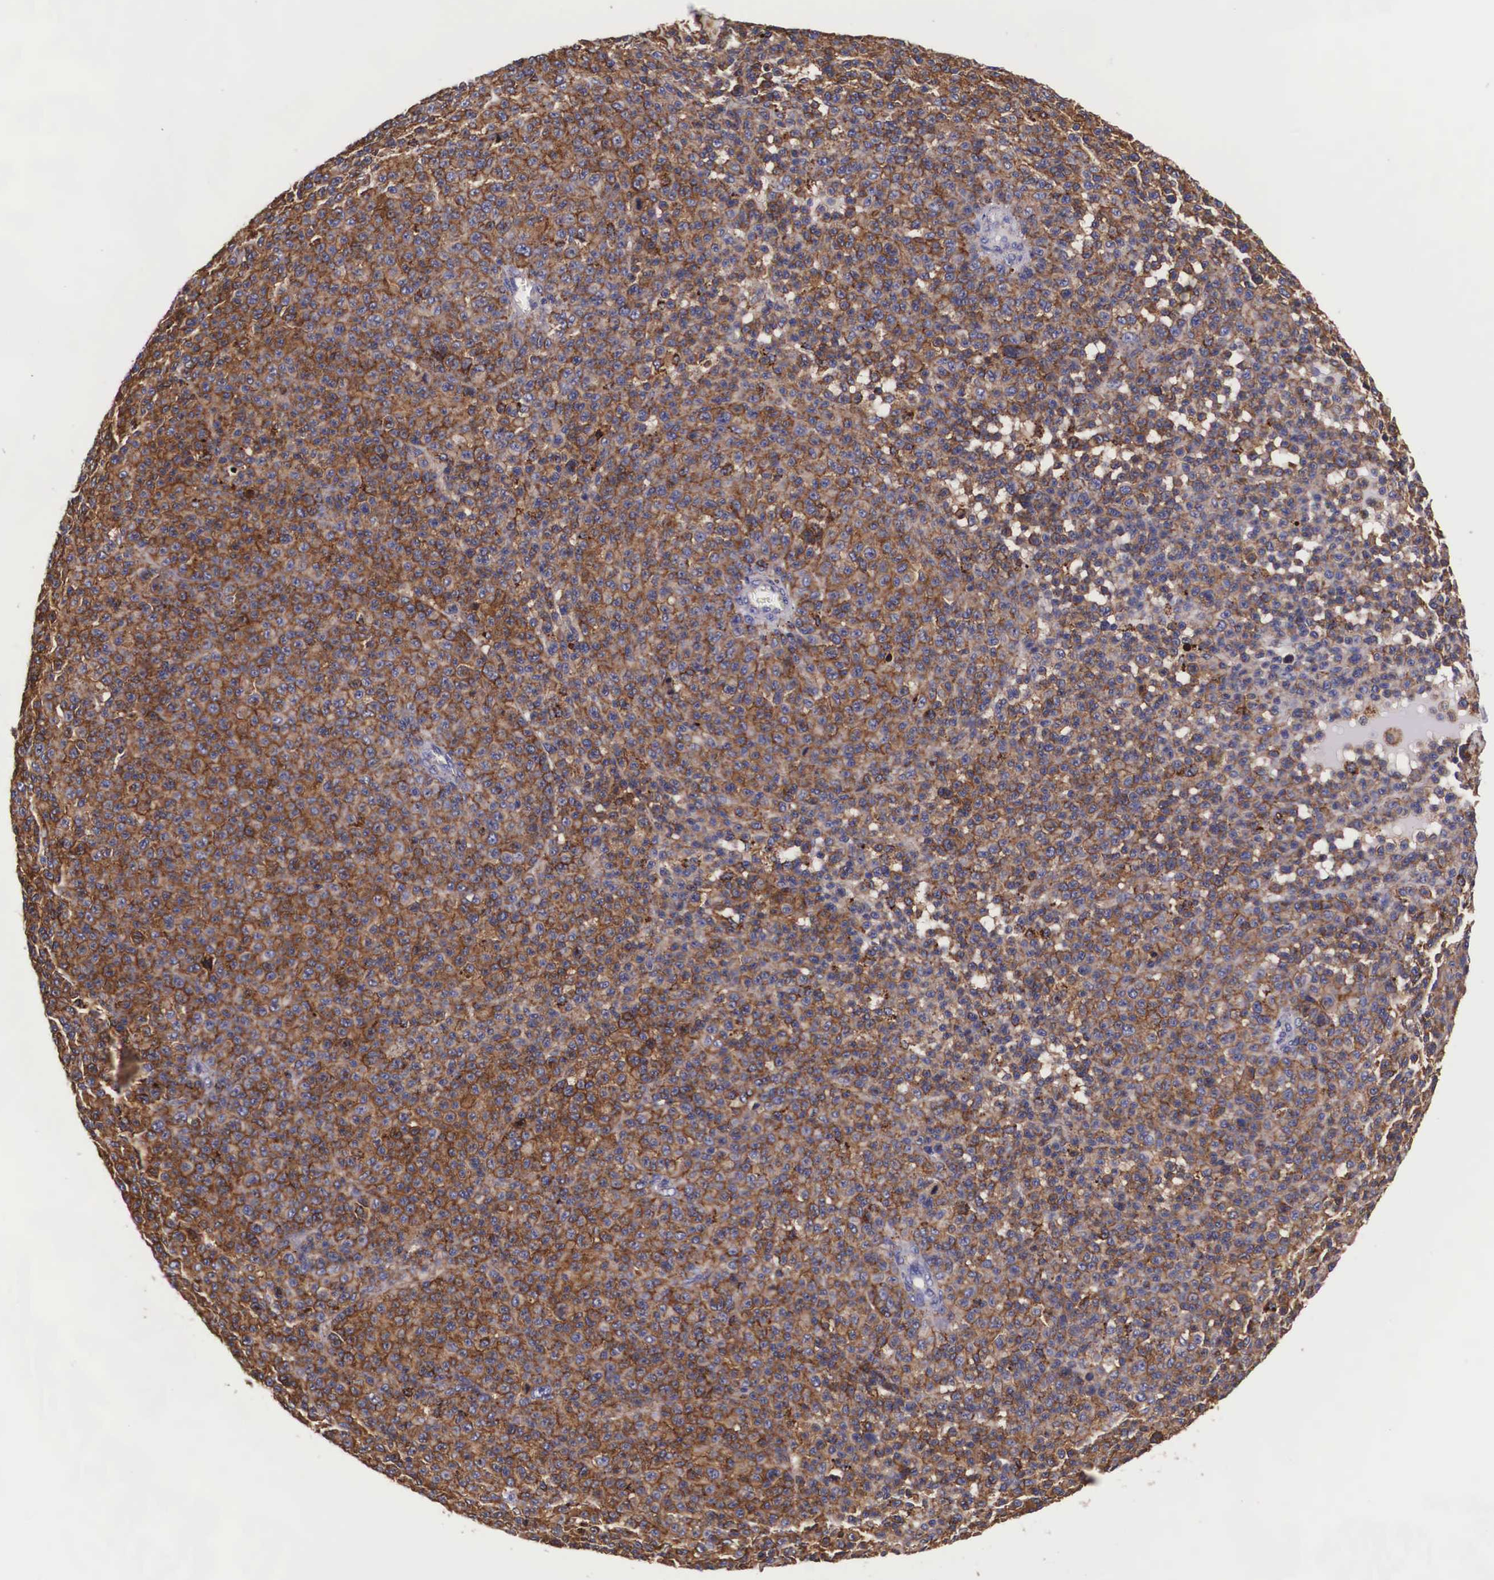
{"staining": {"intensity": "strong", "quantity": ">75%", "location": "cytoplasmic/membranous"}, "tissue": "melanoma", "cell_type": "Tumor cells", "image_type": "cancer", "snomed": [{"axis": "morphology", "description": "Malignant melanoma, Metastatic site"}, {"axis": "topography", "description": "Skin"}], "caption": "Strong cytoplasmic/membranous staining for a protein is appreciated in approximately >75% of tumor cells of malignant melanoma (metastatic site) using immunohistochemistry (IHC).", "gene": "NAGA", "patient": {"sex": "male", "age": 32}}